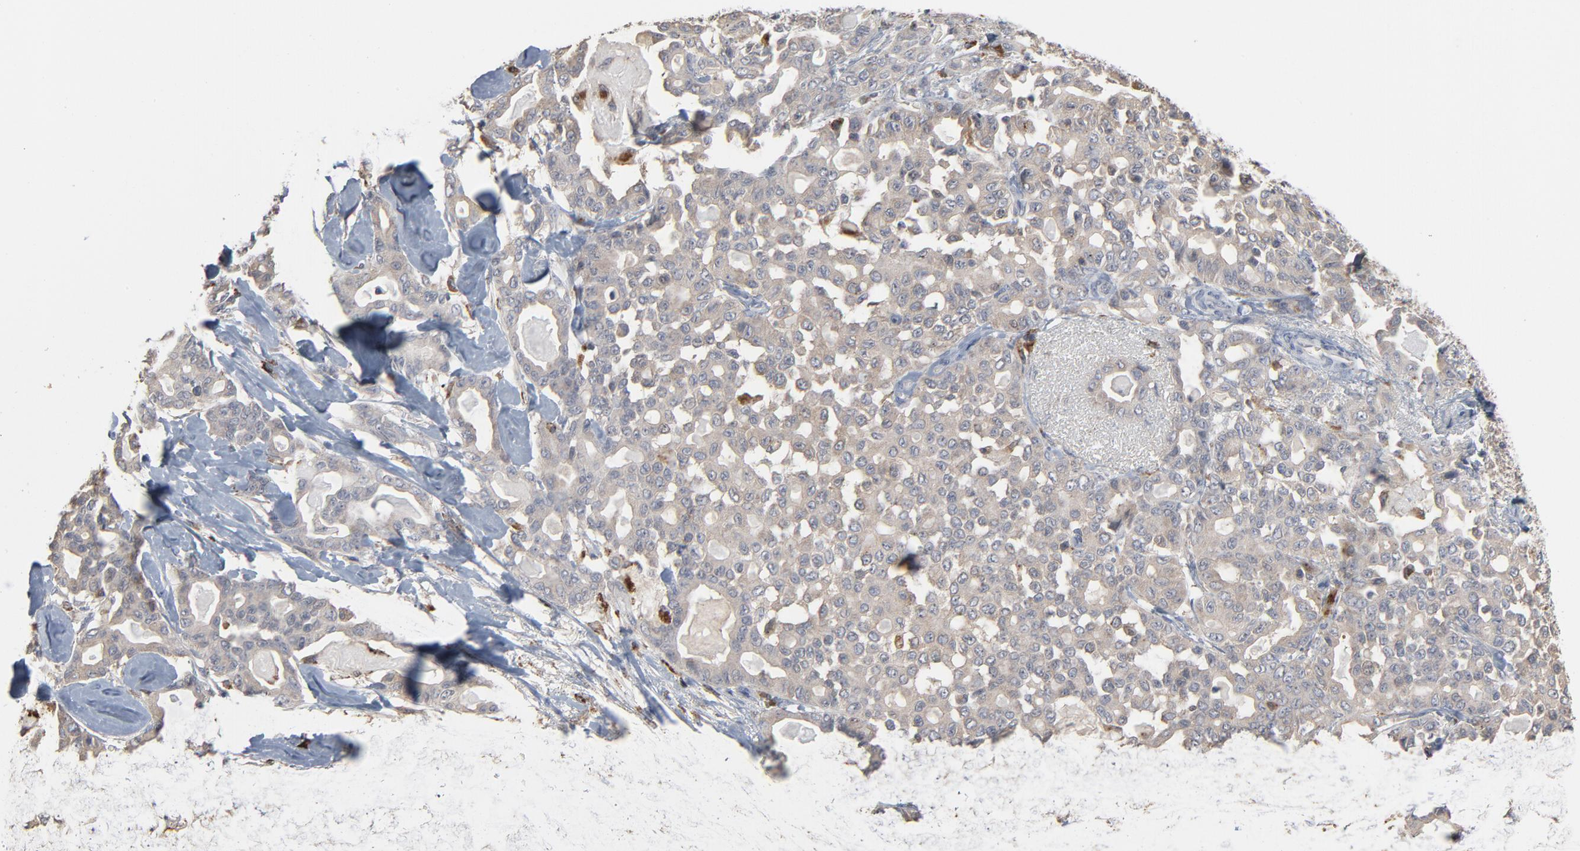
{"staining": {"intensity": "negative", "quantity": "none", "location": "none"}, "tissue": "pancreatic cancer", "cell_type": "Tumor cells", "image_type": "cancer", "snomed": [{"axis": "morphology", "description": "Adenocarcinoma, NOS"}, {"axis": "topography", "description": "Pancreas"}], "caption": "IHC of human pancreatic cancer (adenocarcinoma) reveals no positivity in tumor cells. (Brightfield microscopy of DAB IHC at high magnification).", "gene": "POMT2", "patient": {"sex": "male", "age": 63}}